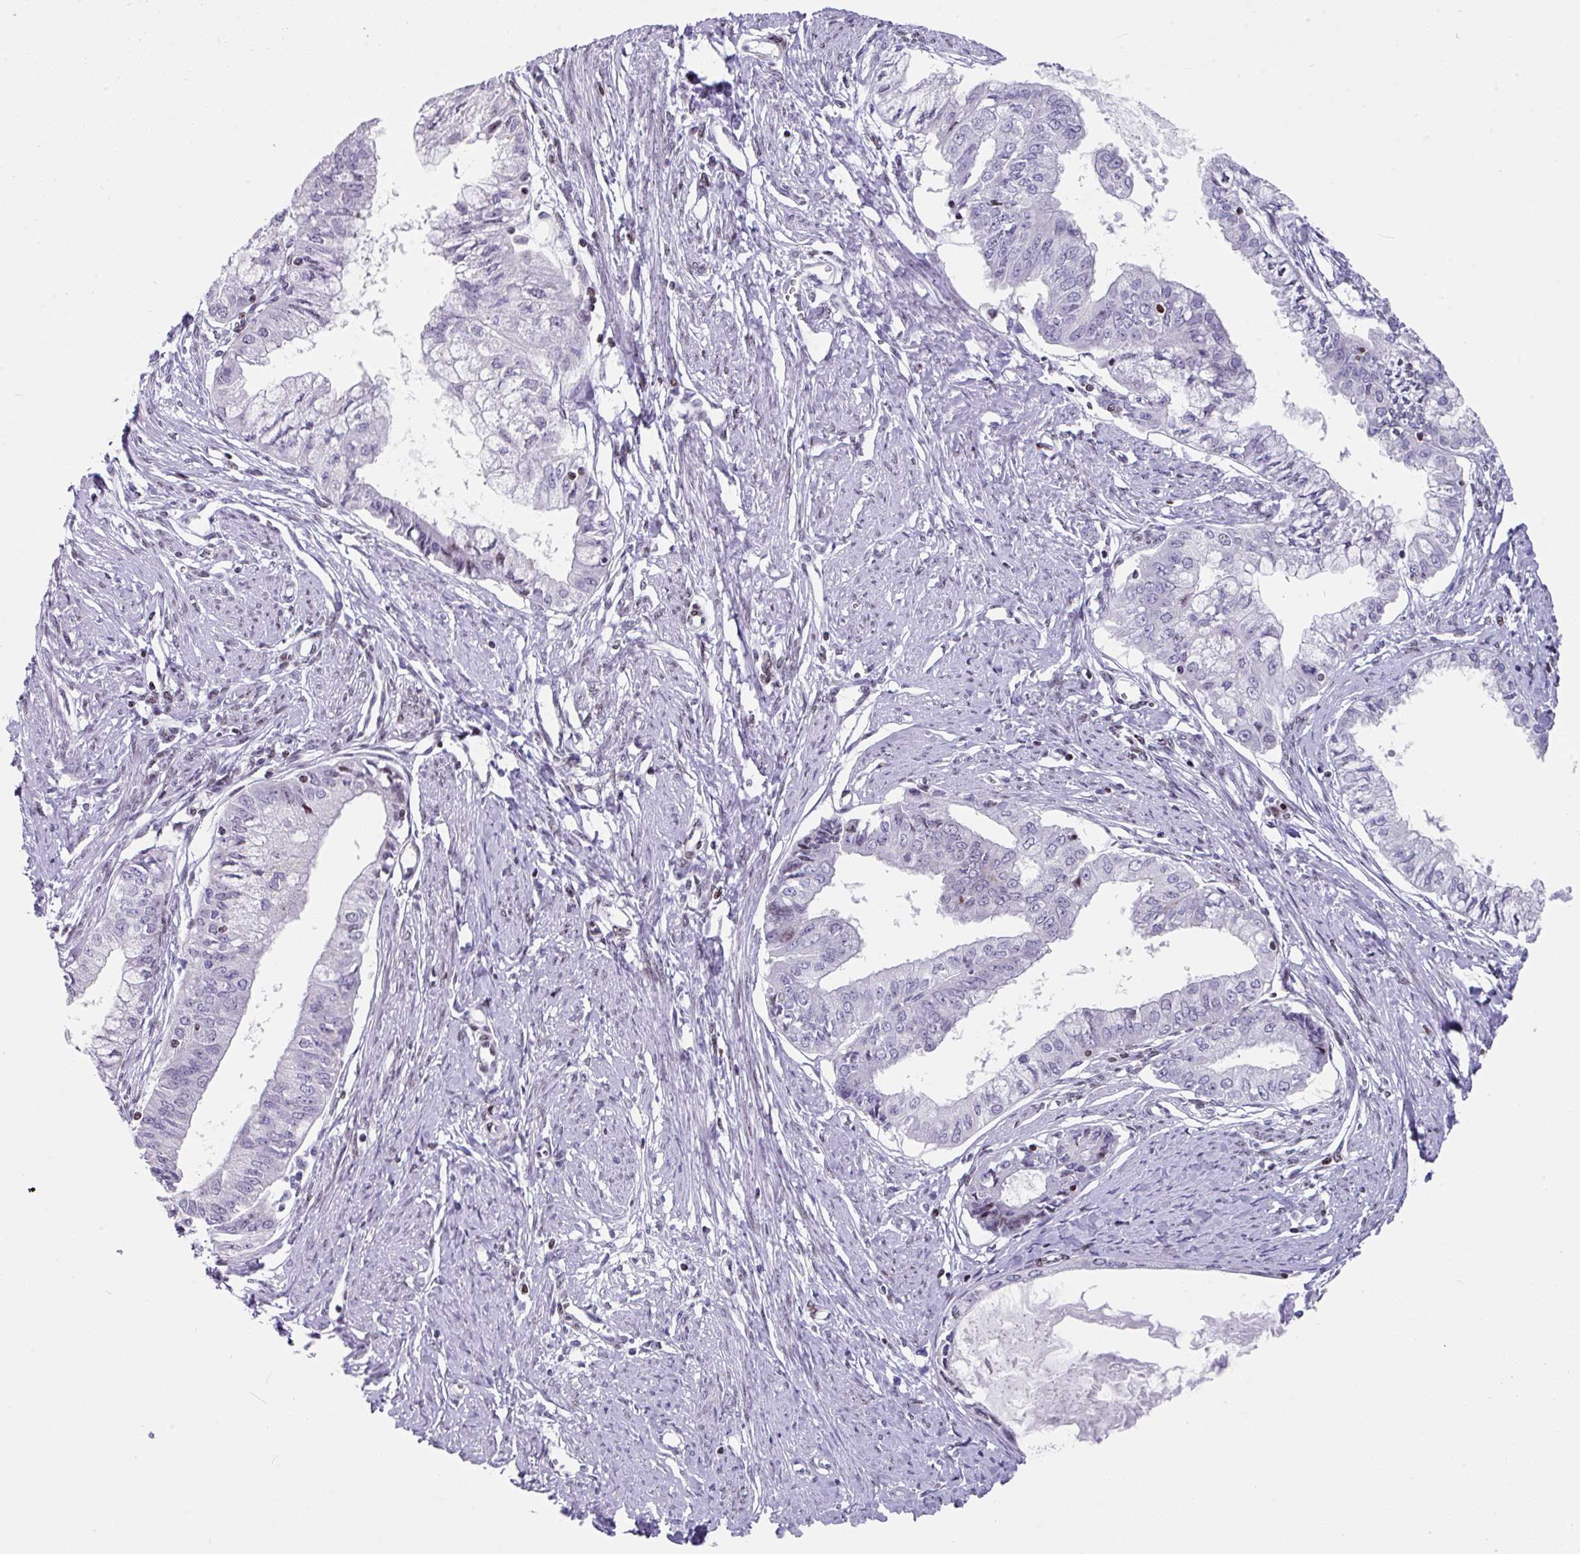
{"staining": {"intensity": "negative", "quantity": "none", "location": "none"}, "tissue": "endometrial cancer", "cell_type": "Tumor cells", "image_type": "cancer", "snomed": [{"axis": "morphology", "description": "Adenocarcinoma, NOS"}, {"axis": "topography", "description": "Endometrium"}], "caption": "Tumor cells are negative for protein expression in human adenocarcinoma (endometrial).", "gene": "TCF3", "patient": {"sex": "female", "age": 76}}